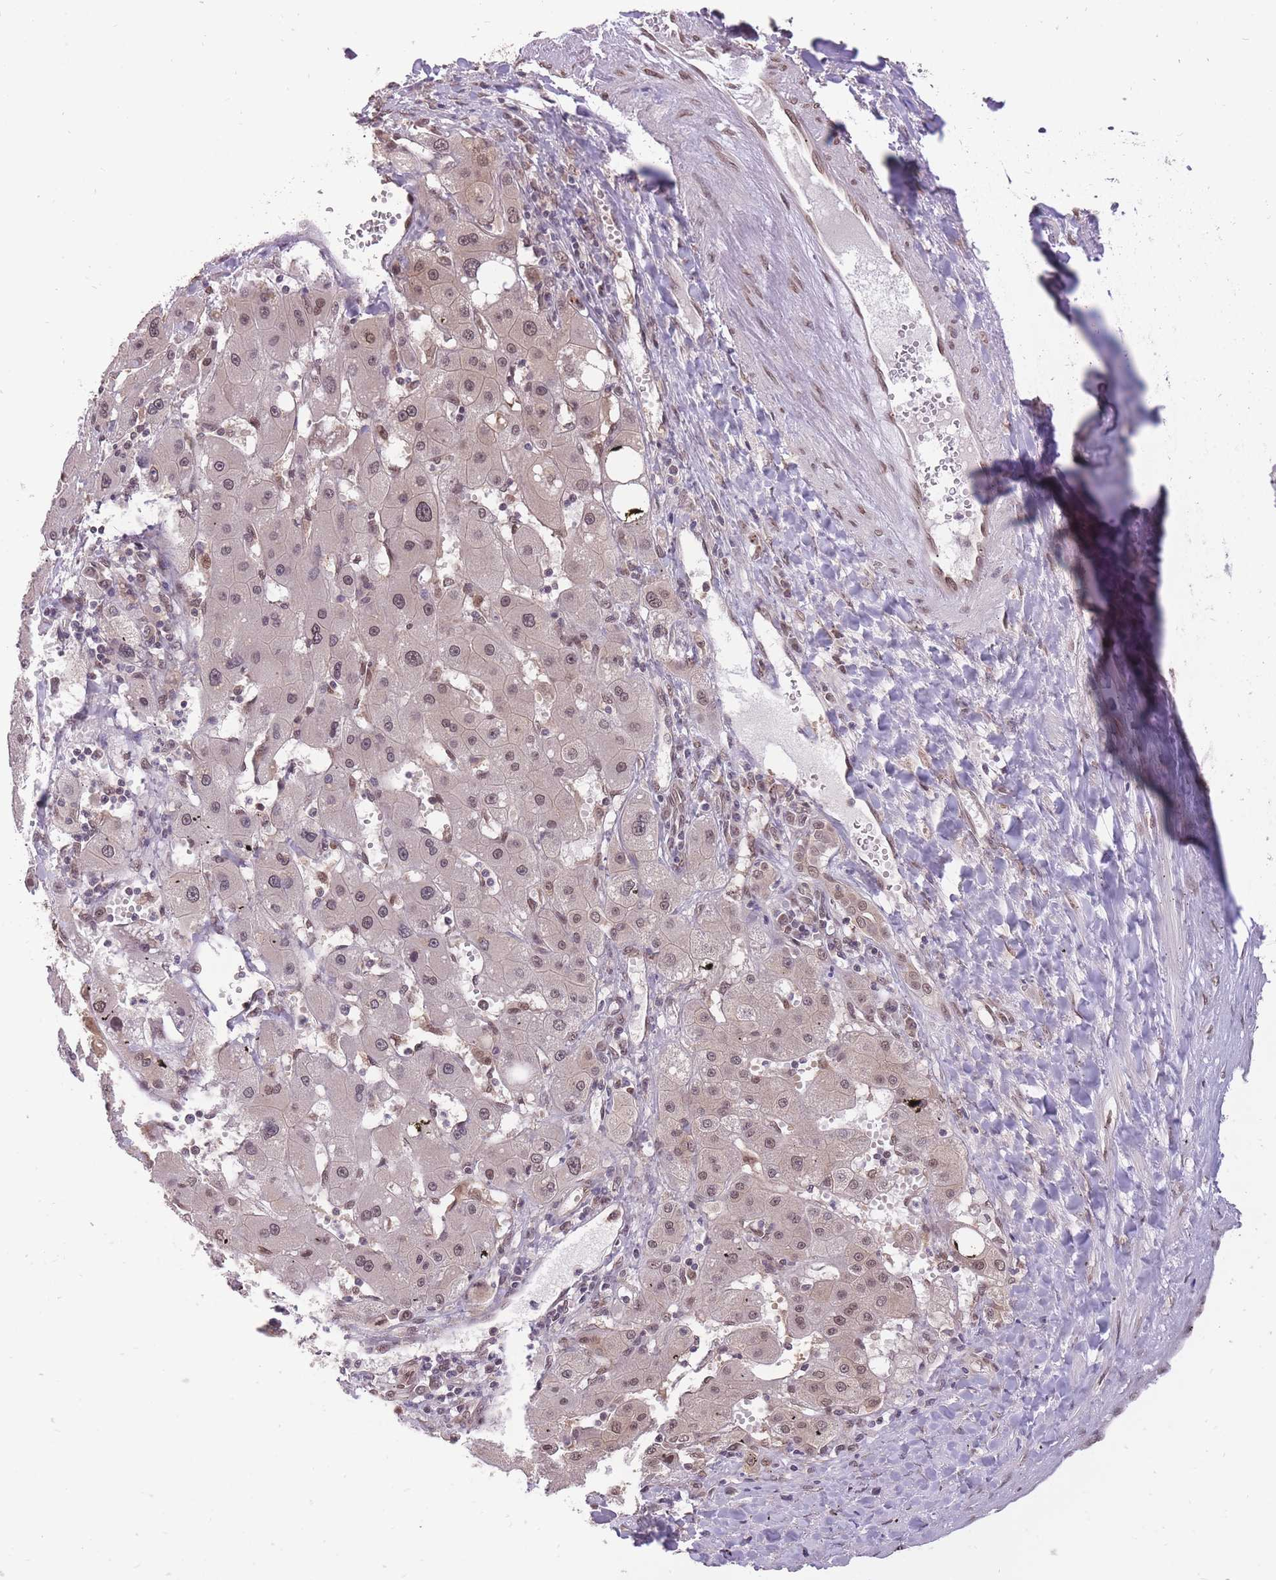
{"staining": {"intensity": "weak", "quantity": ">75%", "location": "nuclear"}, "tissue": "liver cancer", "cell_type": "Tumor cells", "image_type": "cancer", "snomed": [{"axis": "morphology", "description": "Carcinoma, Hepatocellular, NOS"}, {"axis": "topography", "description": "Liver"}], "caption": "Tumor cells exhibit weak nuclear staining in approximately >75% of cells in hepatocellular carcinoma (liver).", "gene": "CDIP1", "patient": {"sex": "male", "age": 72}}